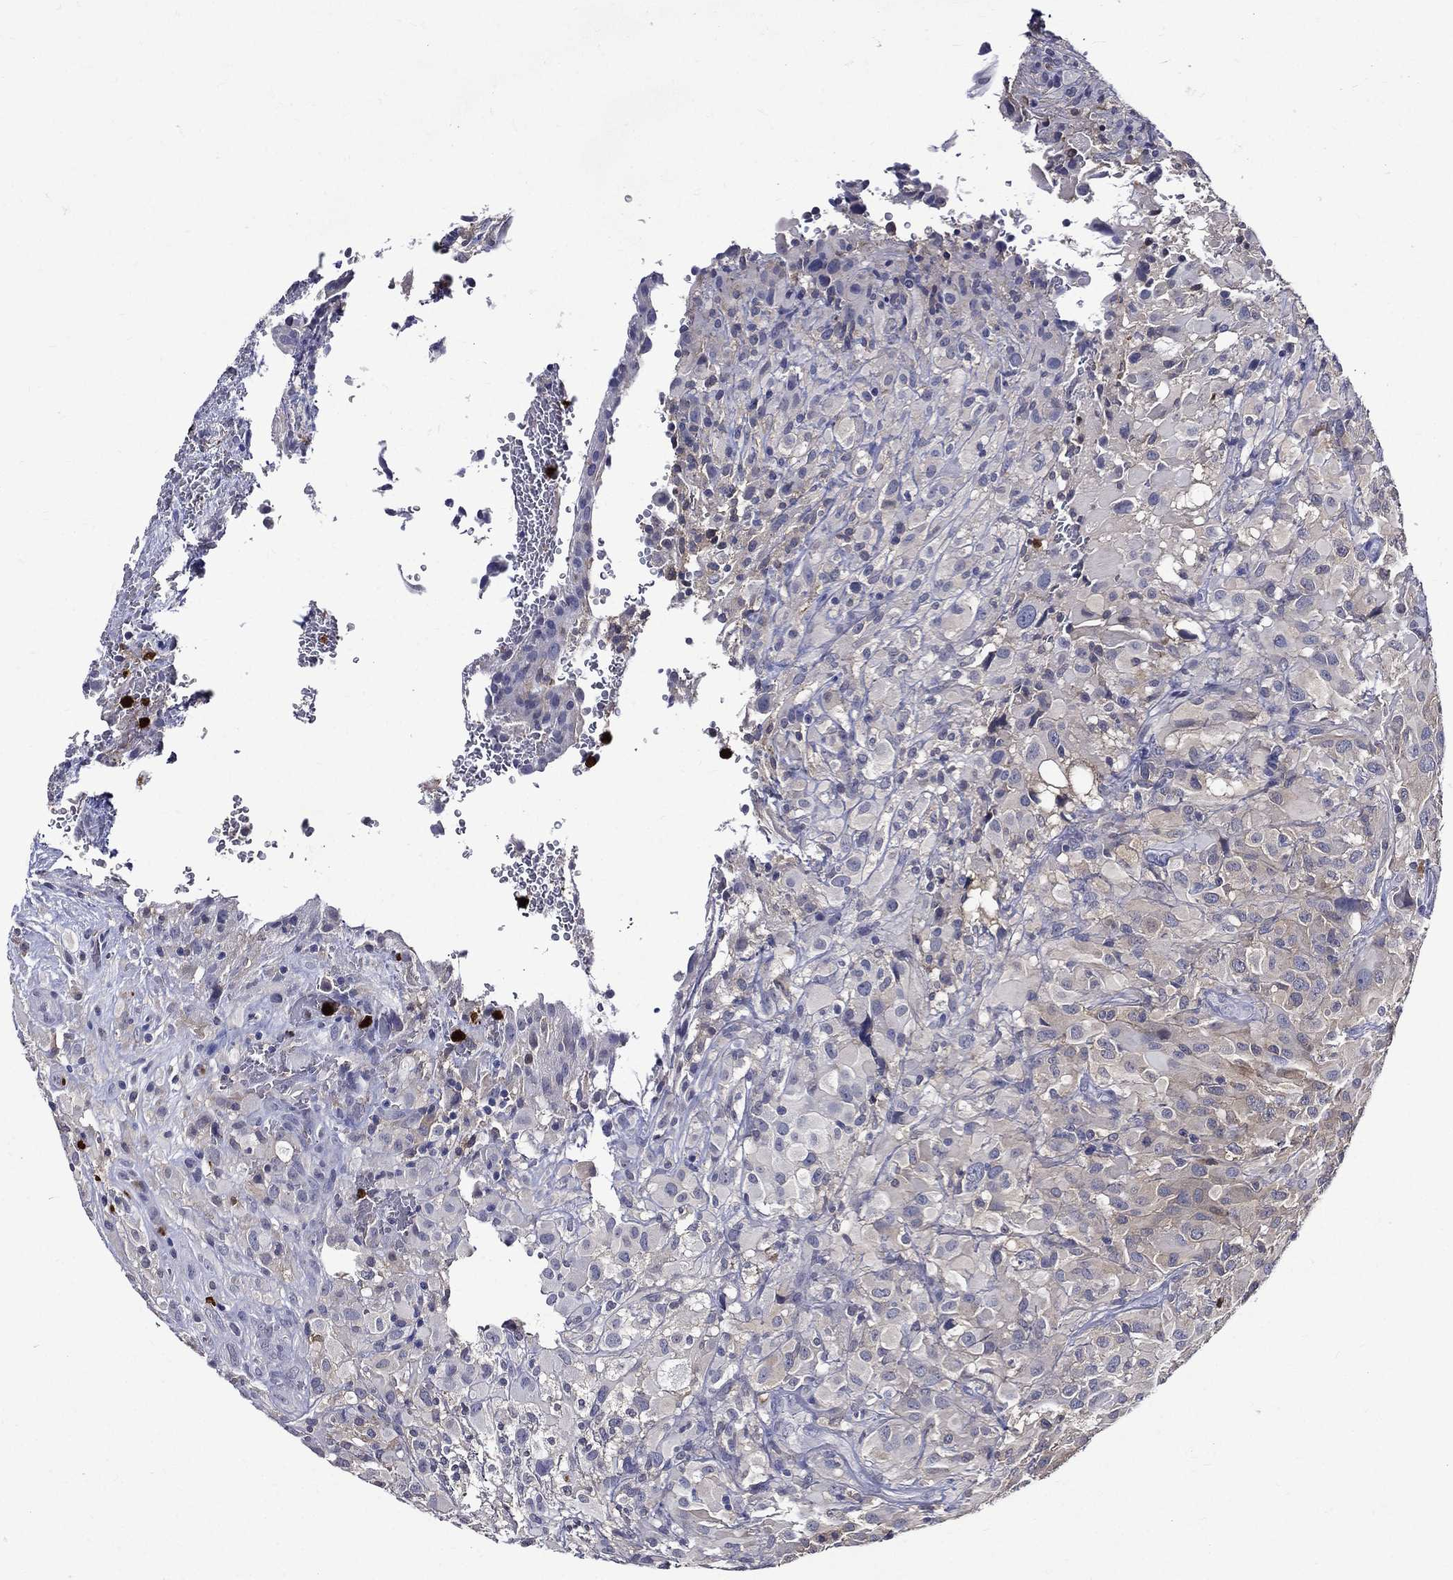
{"staining": {"intensity": "negative", "quantity": "none", "location": "none"}, "tissue": "glioma", "cell_type": "Tumor cells", "image_type": "cancer", "snomed": [{"axis": "morphology", "description": "Glioma, malignant, High grade"}, {"axis": "topography", "description": "Cerebral cortex"}], "caption": "Immunohistochemistry image of human glioma stained for a protein (brown), which displays no staining in tumor cells.", "gene": "GPR171", "patient": {"sex": "male", "age": 35}}